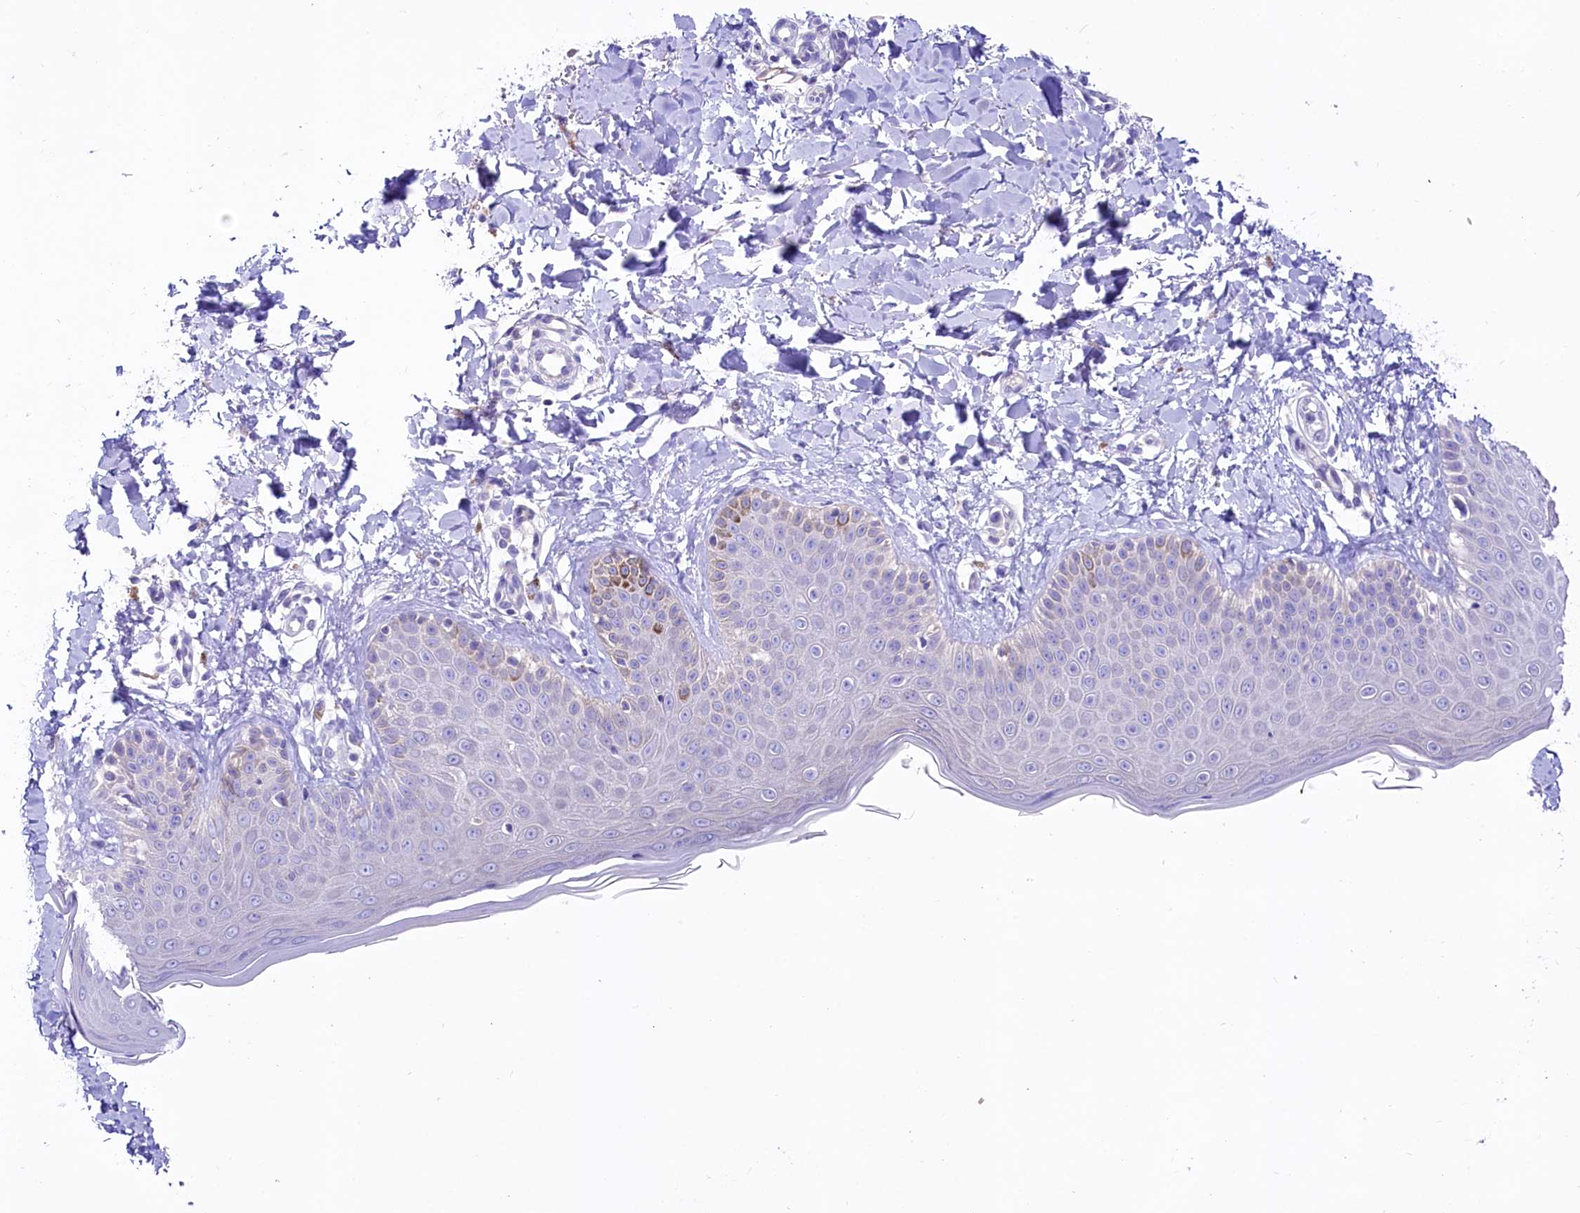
{"staining": {"intensity": "negative", "quantity": "none", "location": "none"}, "tissue": "skin", "cell_type": "Fibroblasts", "image_type": "normal", "snomed": [{"axis": "morphology", "description": "Normal tissue, NOS"}, {"axis": "topography", "description": "Skin"}], "caption": "Protein analysis of normal skin demonstrates no significant expression in fibroblasts.", "gene": "ABHD5", "patient": {"sex": "male", "age": 52}}